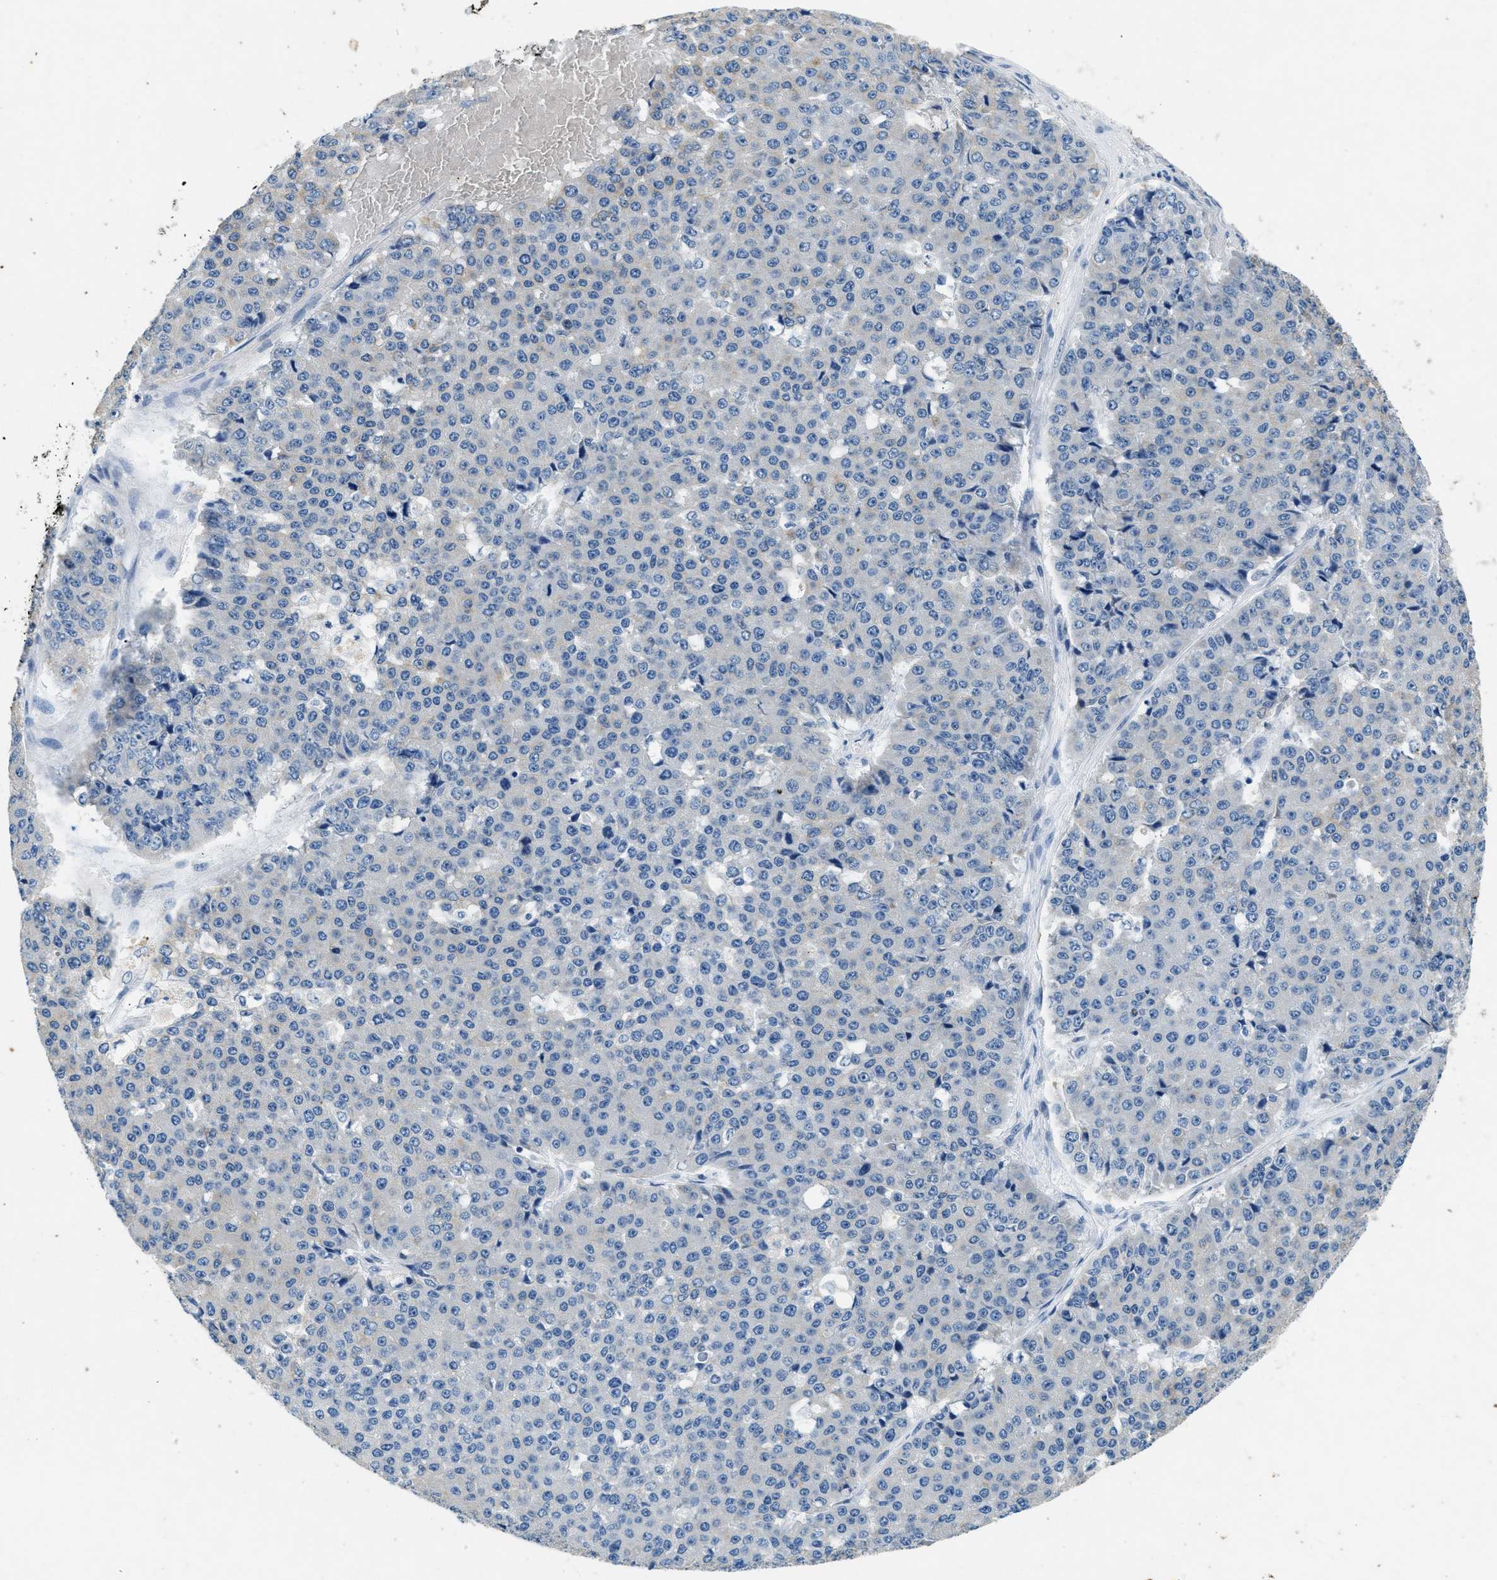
{"staining": {"intensity": "negative", "quantity": "none", "location": "none"}, "tissue": "pancreatic cancer", "cell_type": "Tumor cells", "image_type": "cancer", "snomed": [{"axis": "morphology", "description": "Adenocarcinoma, NOS"}, {"axis": "topography", "description": "Pancreas"}], "caption": "The photomicrograph shows no significant expression in tumor cells of pancreatic adenocarcinoma.", "gene": "CFAP20", "patient": {"sex": "male", "age": 50}}